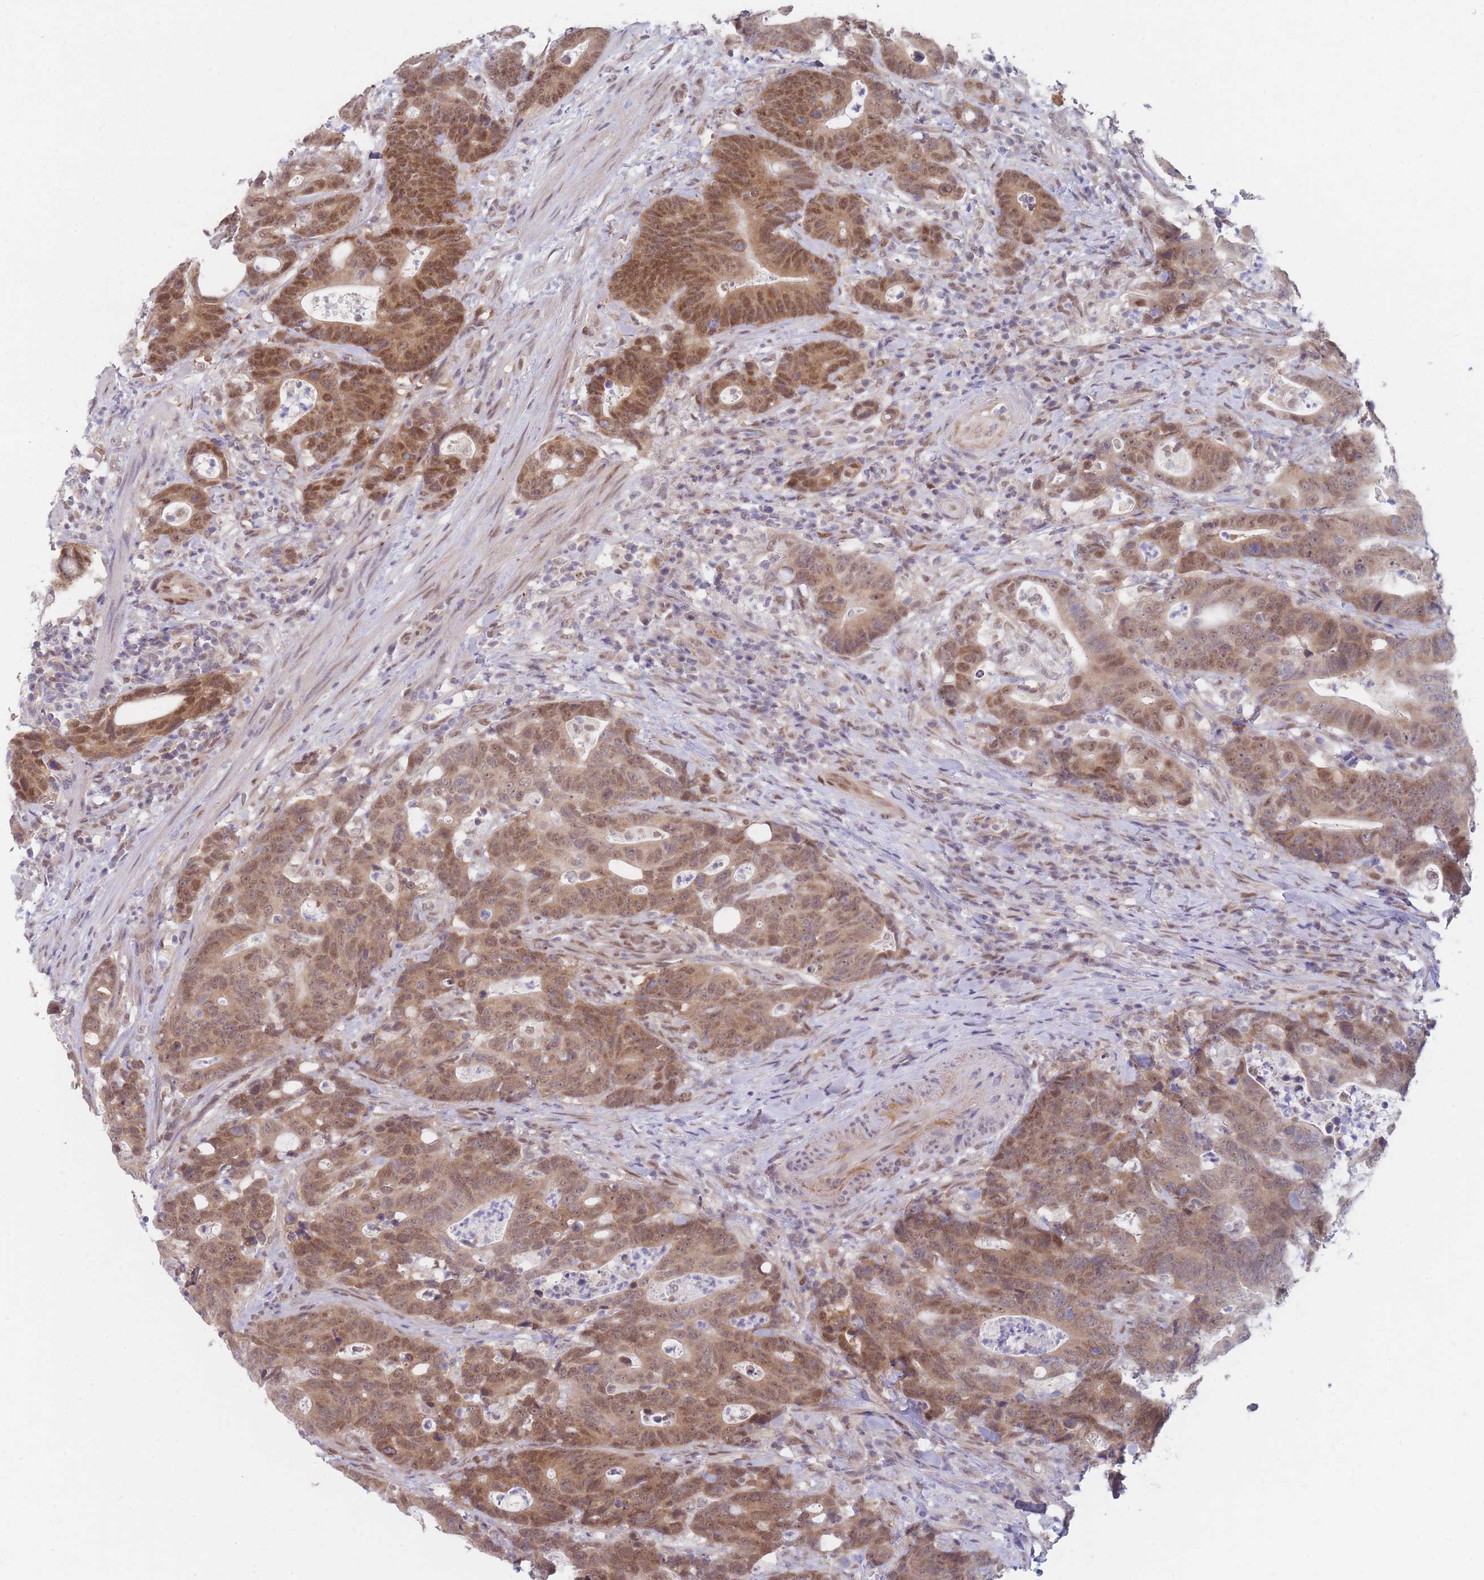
{"staining": {"intensity": "moderate", "quantity": ">75%", "location": "cytoplasmic/membranous,nuclear"}, "tissue": "colorectal cancer", "cell_type": "Tumor cells", "image_type": "cancer", "snomed": [{"axis": "morphology", "description": "Adenocarcinoma, NOS"}, {"axis": "topography", "description": "Colon"}], "caption": "Tumor cells show medium levels of moderate cytoplasmic/membranous and nuclear expression in about >75% of cells in adenocarcinoma (colorectal).", "gene": "ANKRD10", "patient": {"sex": "female", "age": 82}}